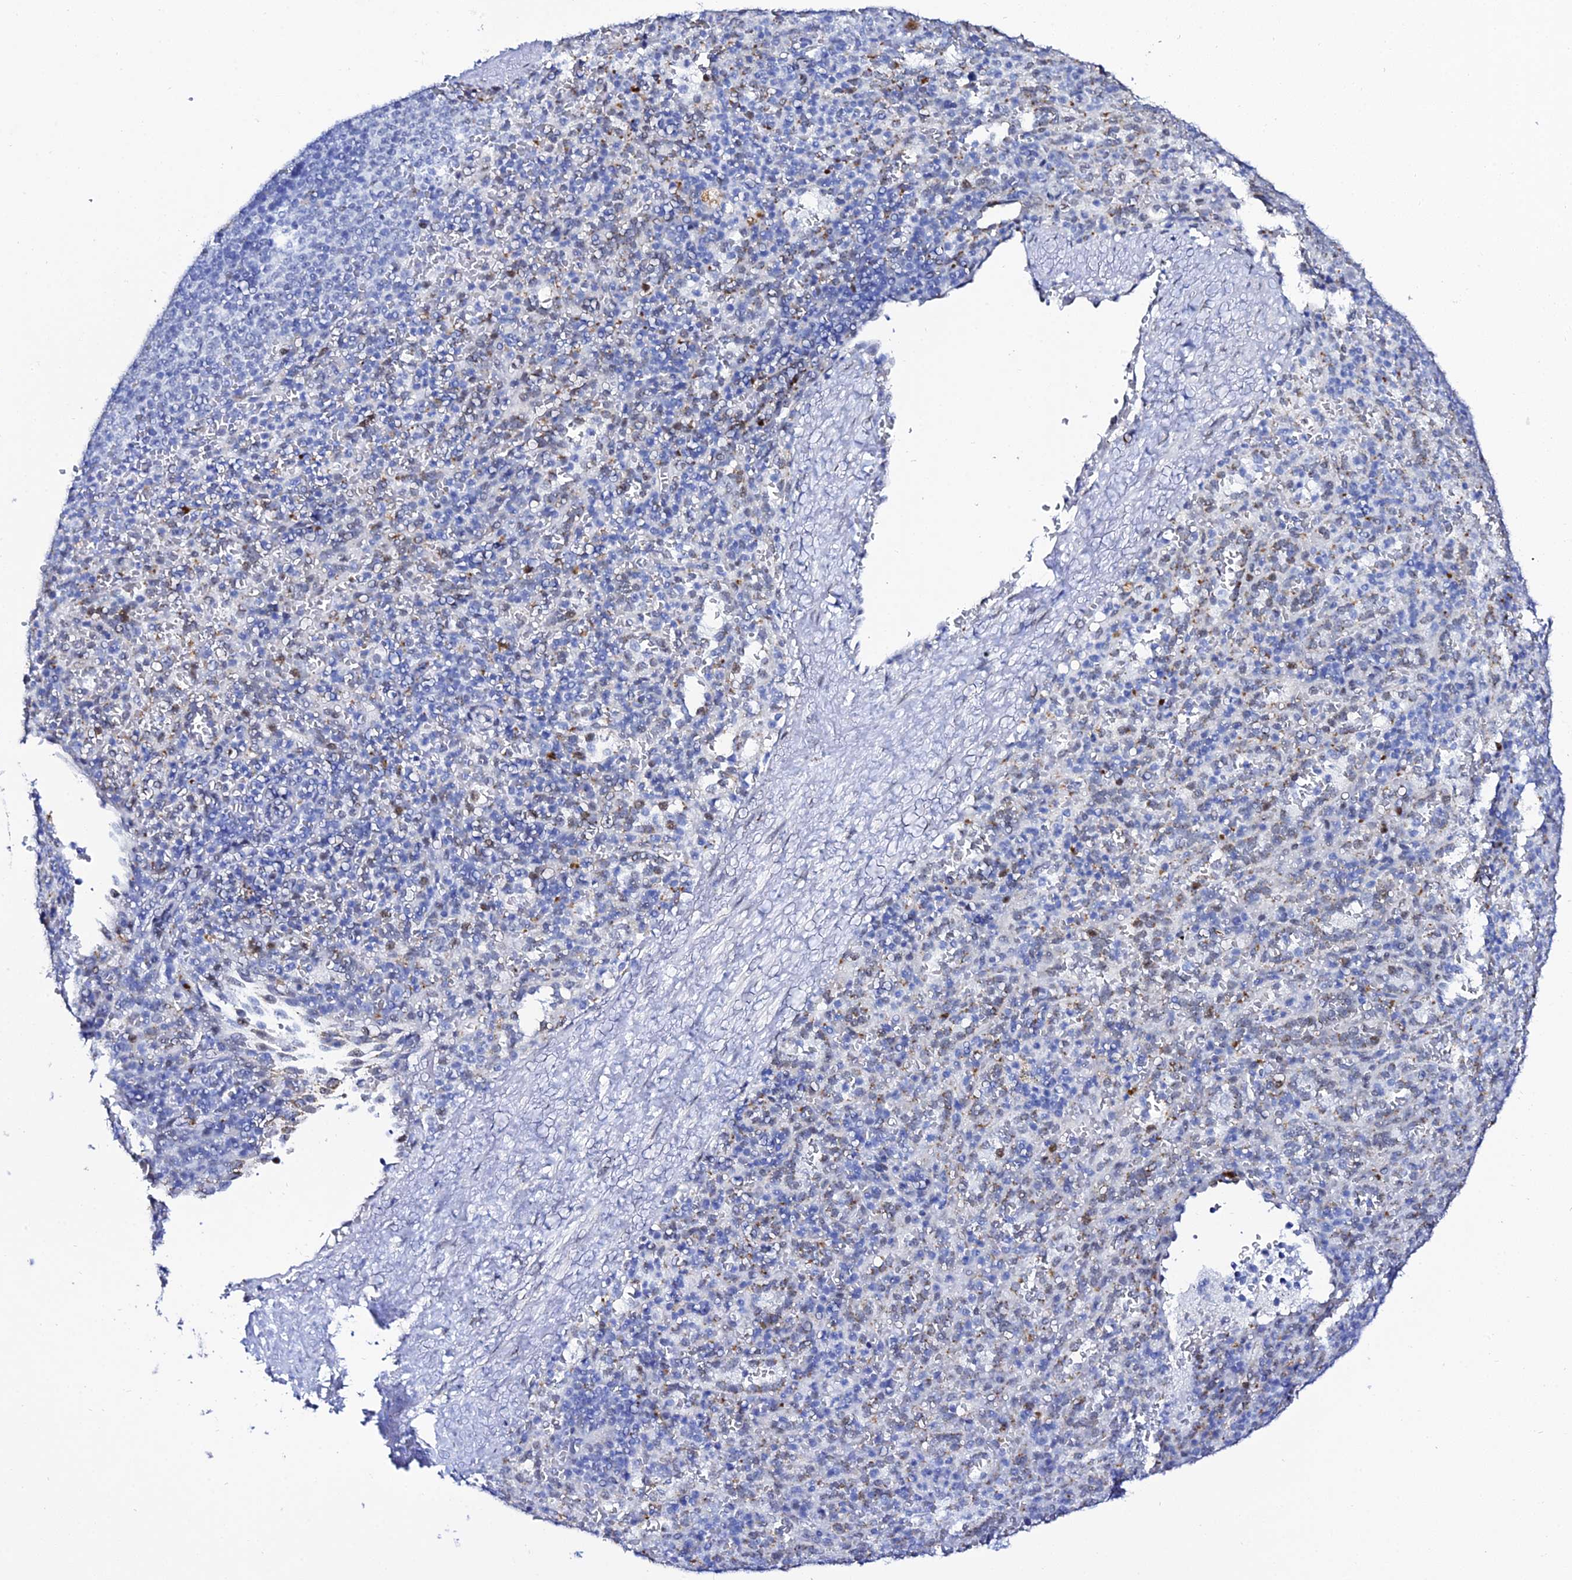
{"staining": {"intensity": "weak", "quantity": "<25%", "location": "cytoplasmic/membranous,nuclear"}, "tissue": "spleen", "cell_type": "Cells in red pulp", "image_type": "normal", "snomed": [{"axis": "morphology", "description": "Normal tissue, NOS"}, {"axis": "topography", "description": "Spleen"}], "caption": "Immunohistochemical staining of normal human spleen displays no significant staining in cells in red pulp. Nuclei are stained in blue.", "gene": "POFUT2", "patient": {"sex": "female", "age": 21}}